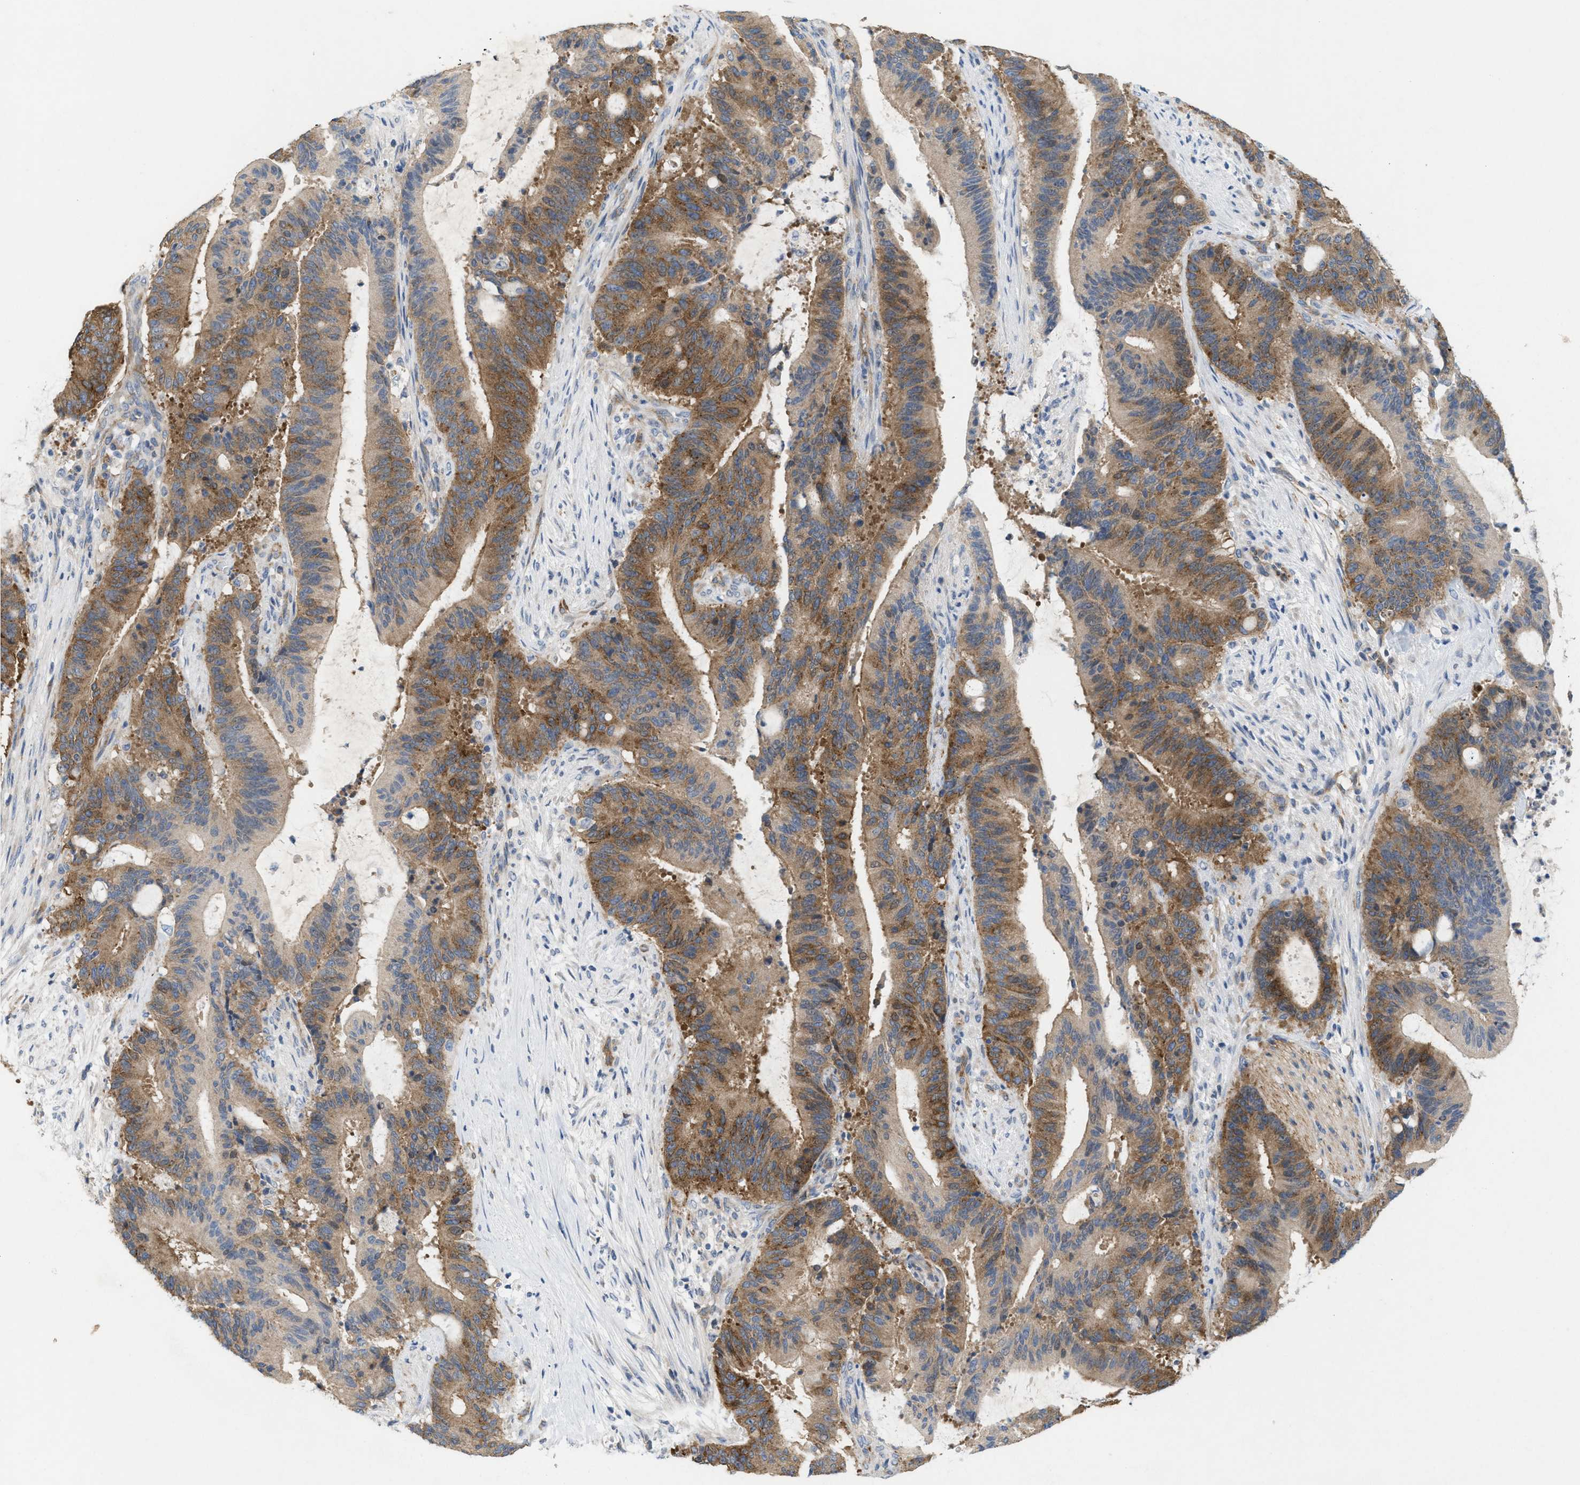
{"staining": {"intensity": "moderate", "quantity": ">75%", "location": "cytoplasmic/membranous"}, "tissue": "liver cancer", "cell_type": "Tumor cells", "image_type": "cancer", "snomed": [{"axis": "morphology", "description": "Normal tissue, NOS"}, {"axis": "morphology", "description": "Cholangiocarcinoma"}, {"axis": "topography", "description": "Liver"}, {"axis": "topography", "description": "Peripheral nerve tissue"}], "caption": "IHC of liver cancer displays medium levels of moderate cytoplasmic/membranous expression in about >75% of tumor cells. Immunohistochemistry (ihc) stains the protein in brown and the nuclei are stained blue.", "gene": "UBAP2", "patient": {"sex": "female", "age": 73}}